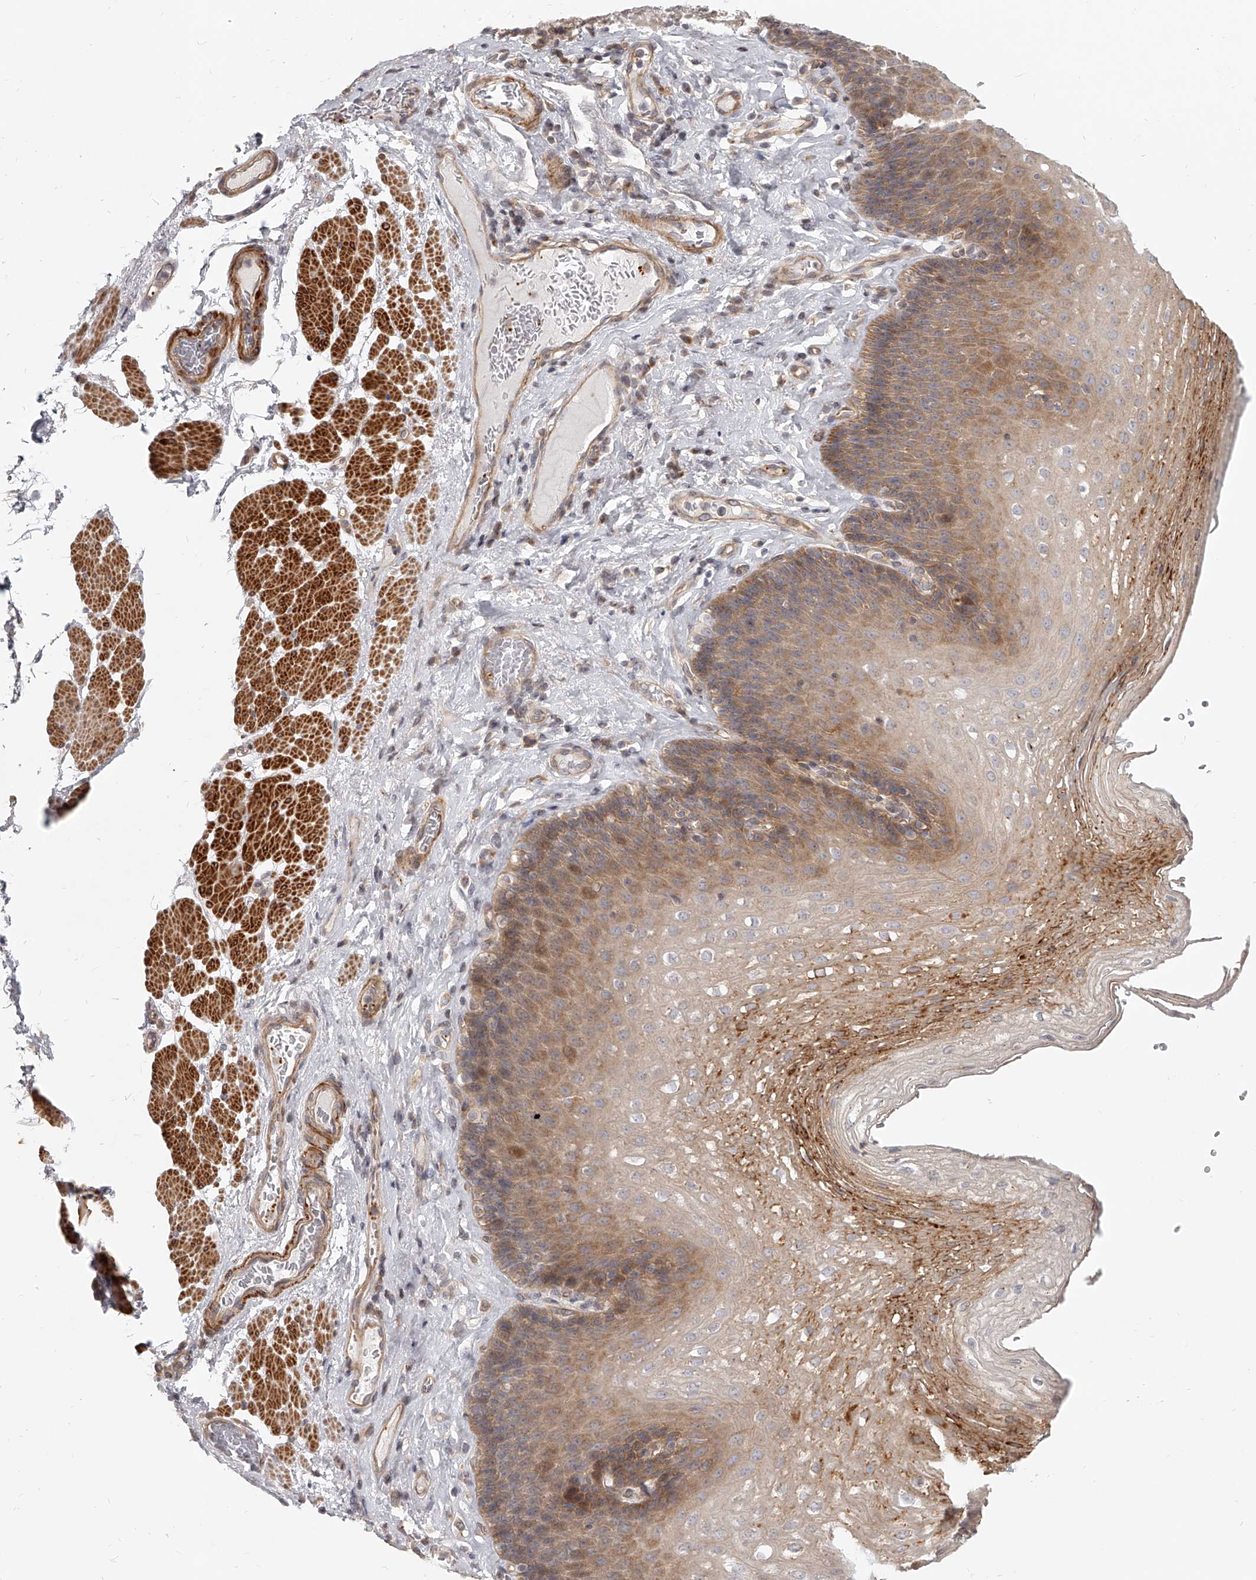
{"staining": {"intensity": "moderate", "quantity": ">75%", "location": "cytoplasmic/membranous"}, "tissue": "esophagus", "cell_type": "Squamous epithelial cells", "image_type": "normal", "snomed": [{"axis": "morphology", "description": "Normal tissue, NOS"}, {"axis": "topography", "description": "Esophagus"}], "caption": "The image exhibits immunohistochemical staining of unremarkable esophagus. There is moderate cytoplasmic/membranous staining is identified in approximately >75% of squamous epithelial cells.", "gene": "SLC37A1", "patient": {"sex": "female", "age": 66}}